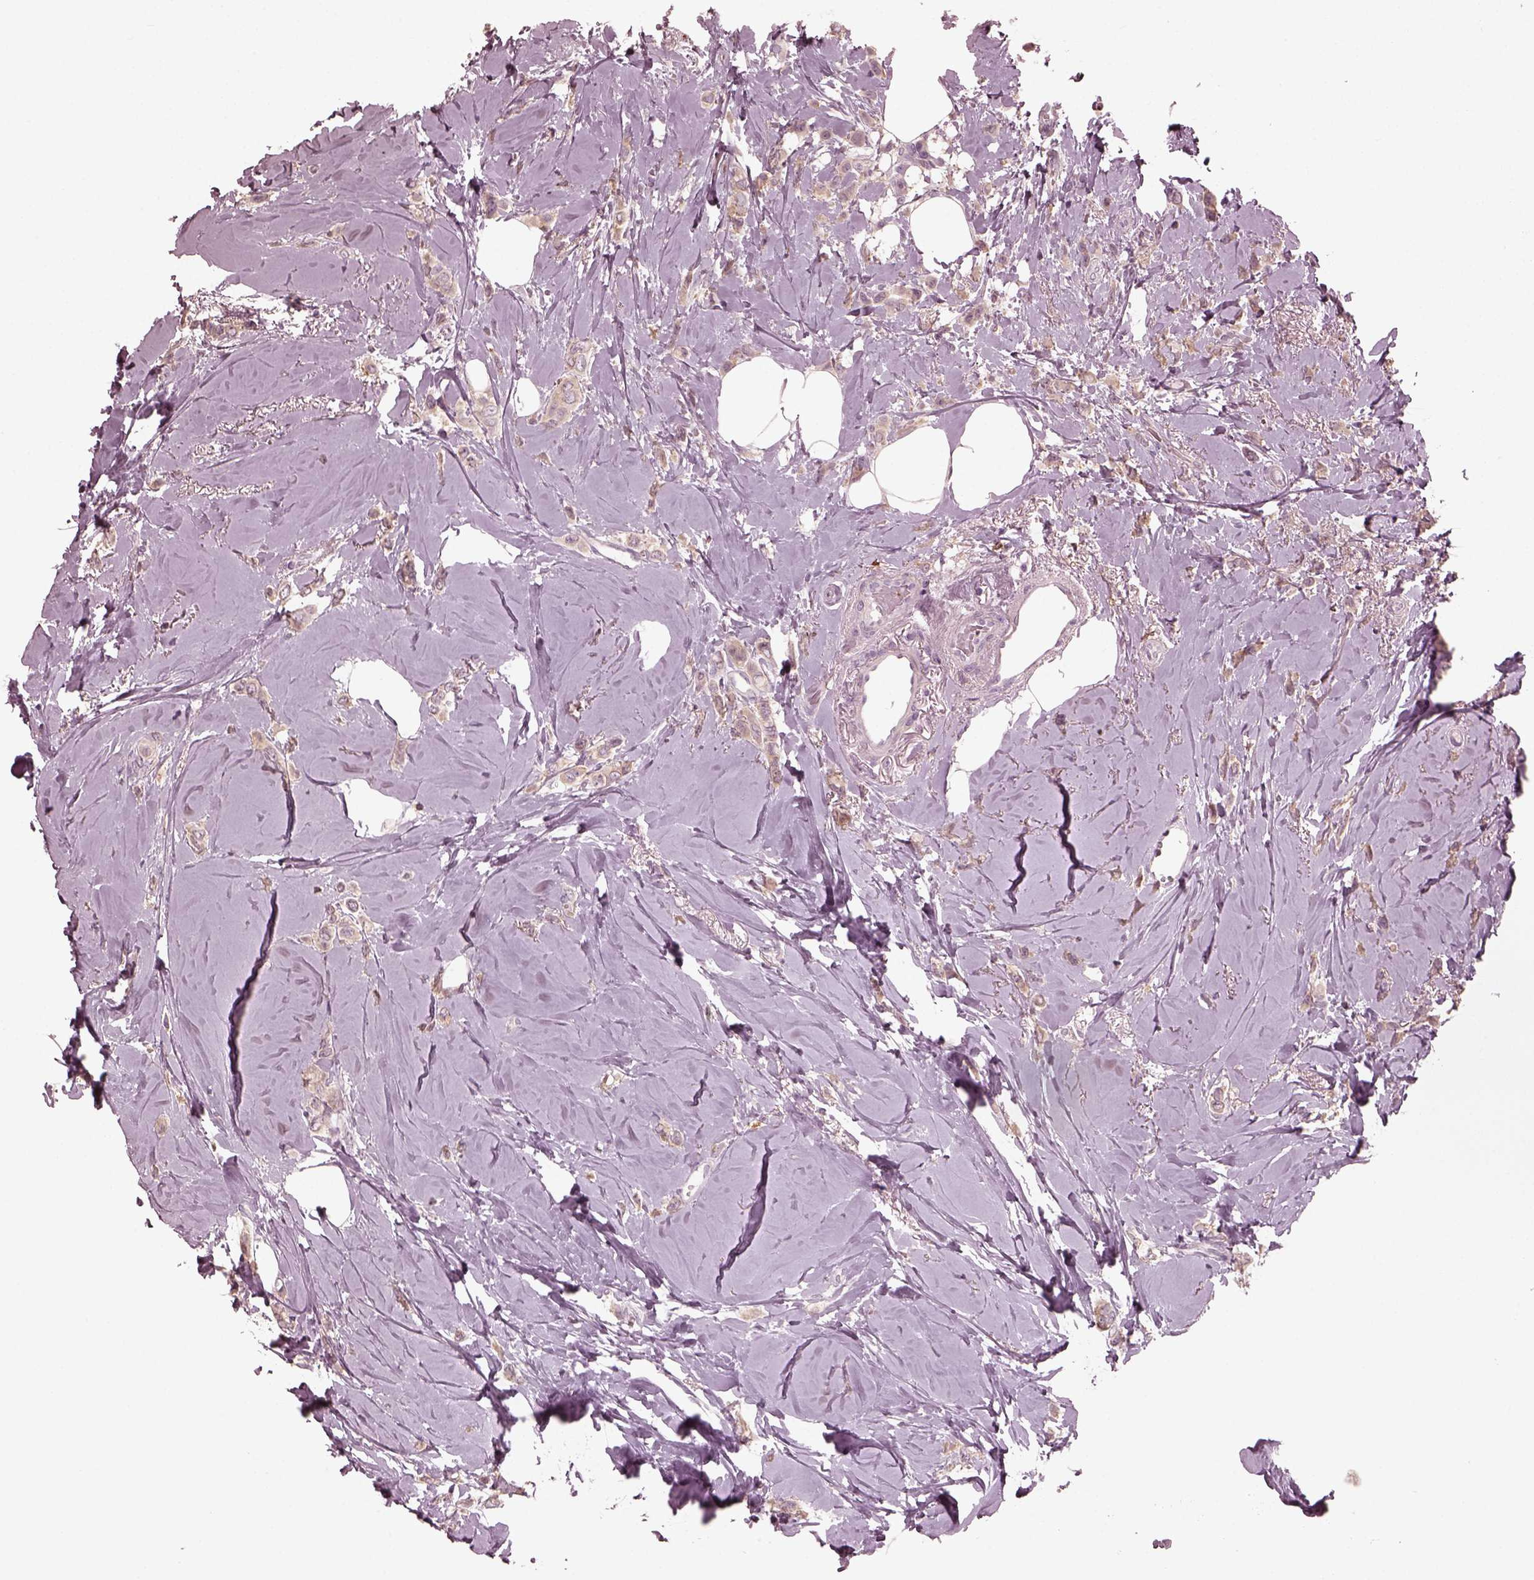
{"staining": {"intensity": "weak", "quantity": ">75%", "location": "cytoplasmic/membranous"}, "tissue": "breast cancer", "cell_type": "Tumor cells", "image_type": "cancer", "snomed": [{"axis": "morphology", "description": "Lobular carcinoma"}, {"axis": "topography", "description": "Breast"}], "caption": "DAB (3,3'-diaminobenzidine) immunohistochemical staining of human lobular carcinoma (breast) exhibits weak cytoplasmic/membranous protein staining in about >75% of tumor cells.", "gene": "PSTPIP2", "patient": {"sex": "female", "age": 66}}